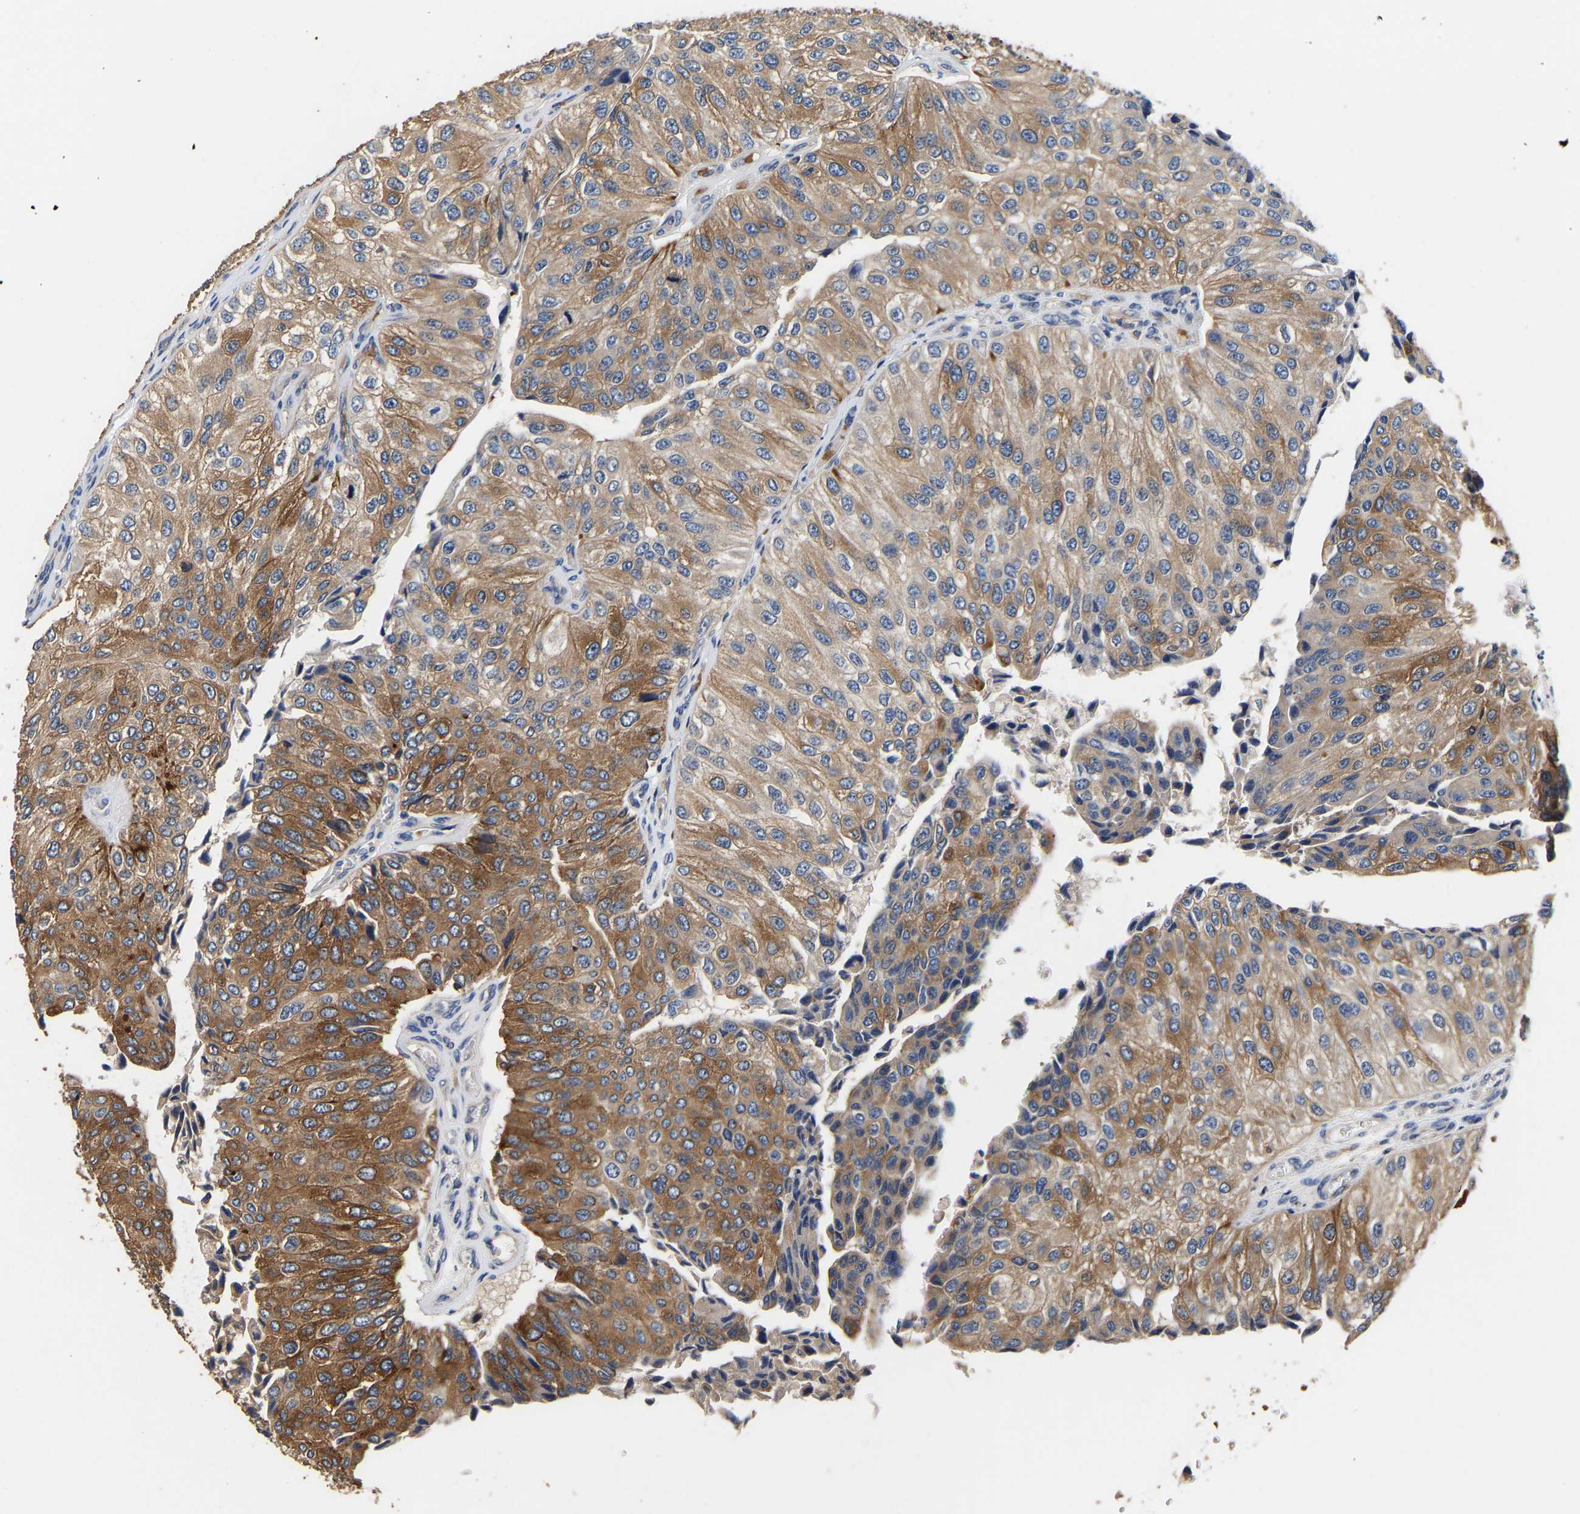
{"staining": {"intensity": "moderate", "quantity": "25%-75%", "location": "cytoplasmic/membranous"}, "tissue": "urothelial cancer", "cell_type": "Tumor cells", "image_type": "cancer", "snomed": [{"axis": "morphology", "description": "Urothelial carcinoma, High grade"}, {"axis": "topography", "description": "Kidney"}, {"axis": "topography", "description": "Urinary bladder"}], "caption": "A histopathology image showing moderate cytoplasmic/membranous staining in approximately 25%-75% of tumor cells in urothelial cancer, as visualized by brown immunohistochemical staining.", "gene": "LRBA", "patient": {"sex": "male", "age": 77}}